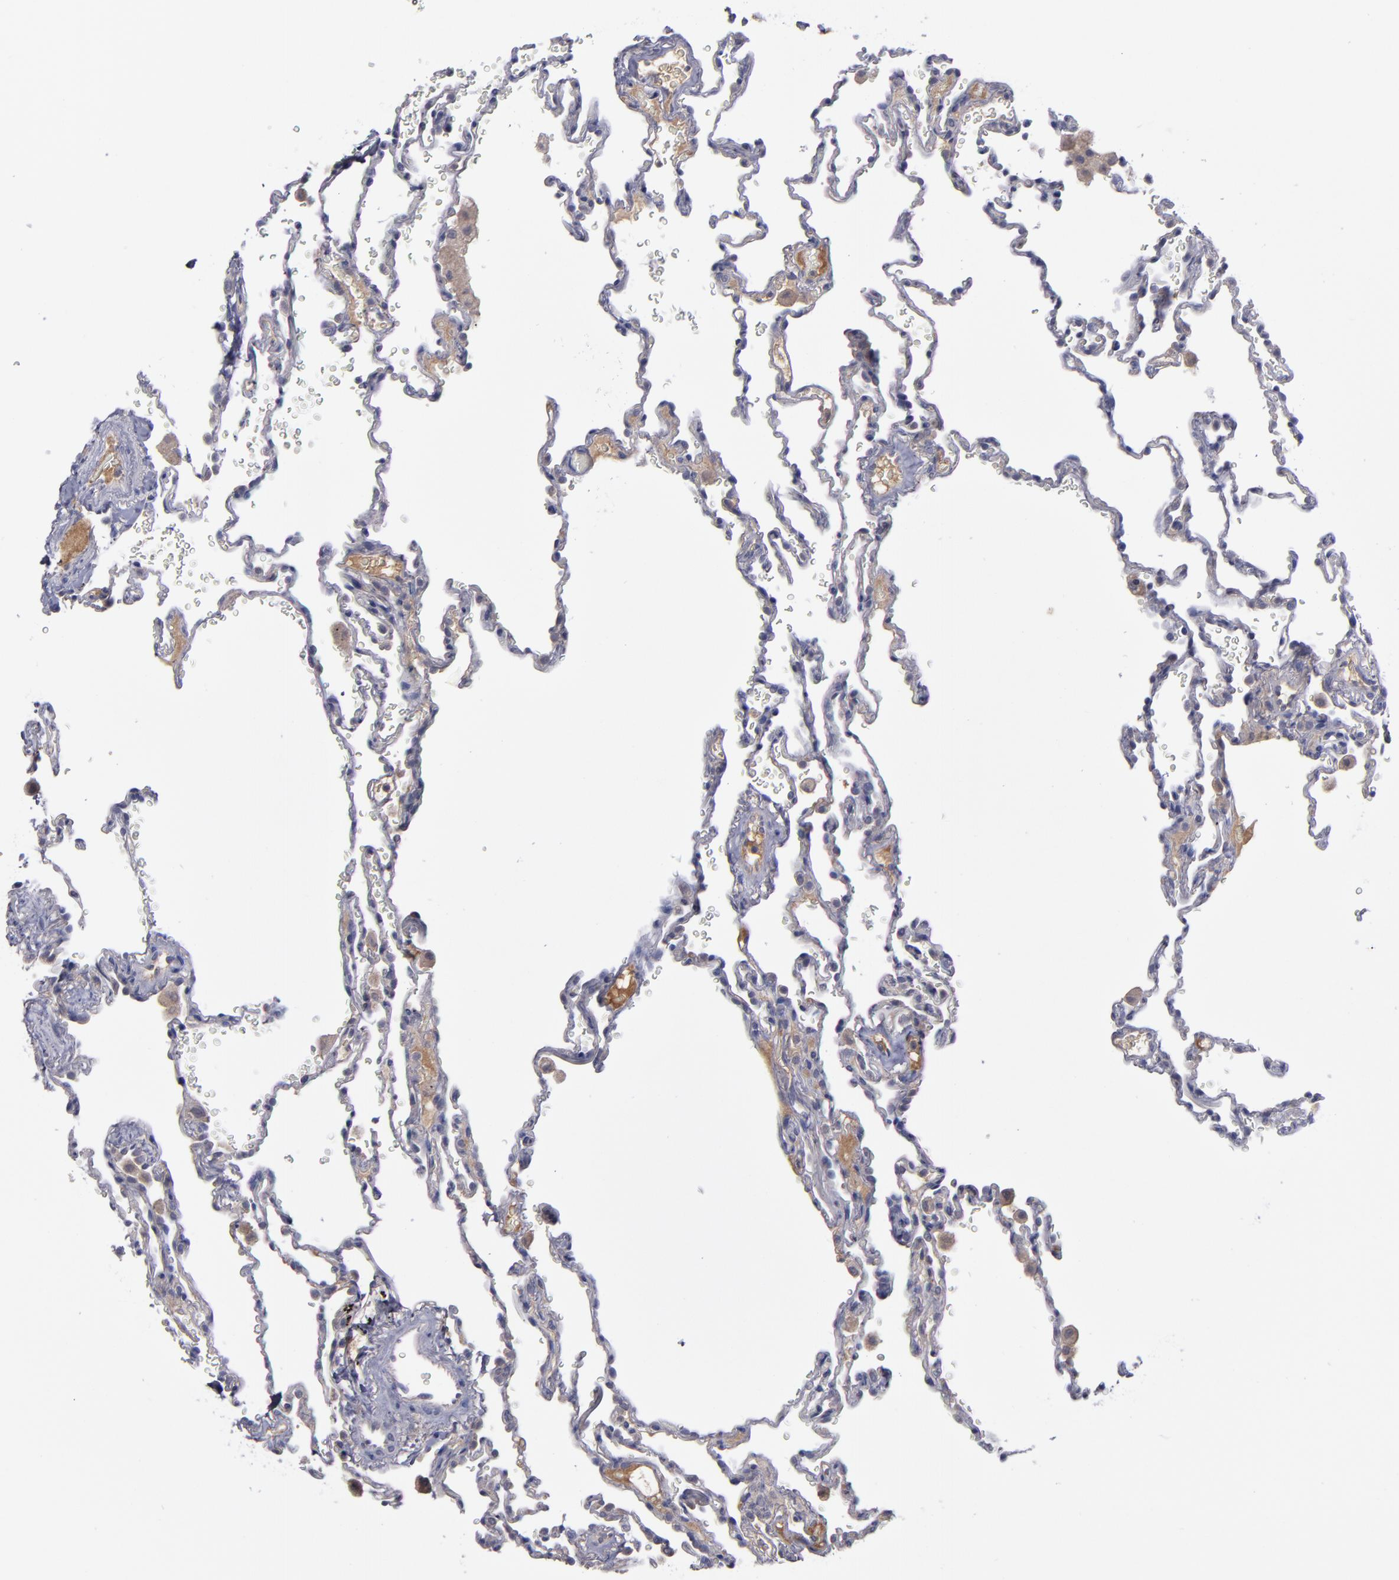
{"staining": {"intensity": "negative", "quantity": "none", "location": "none"}, "tissue": "lung", "cell_type": "Alveolar cells", "image_type": "normal", "snomed": [{"axis": "morphology", "description": "Normal tissue, NOS"}, {"axis": "topography", "description": "Lung"}], "caption": "This is an immunohistochemistry (IHC) image of benign human lung. There is no staining in alveolar cells.", "gene": "MMP11", "patient": {"sex": "male", "age": 59}}